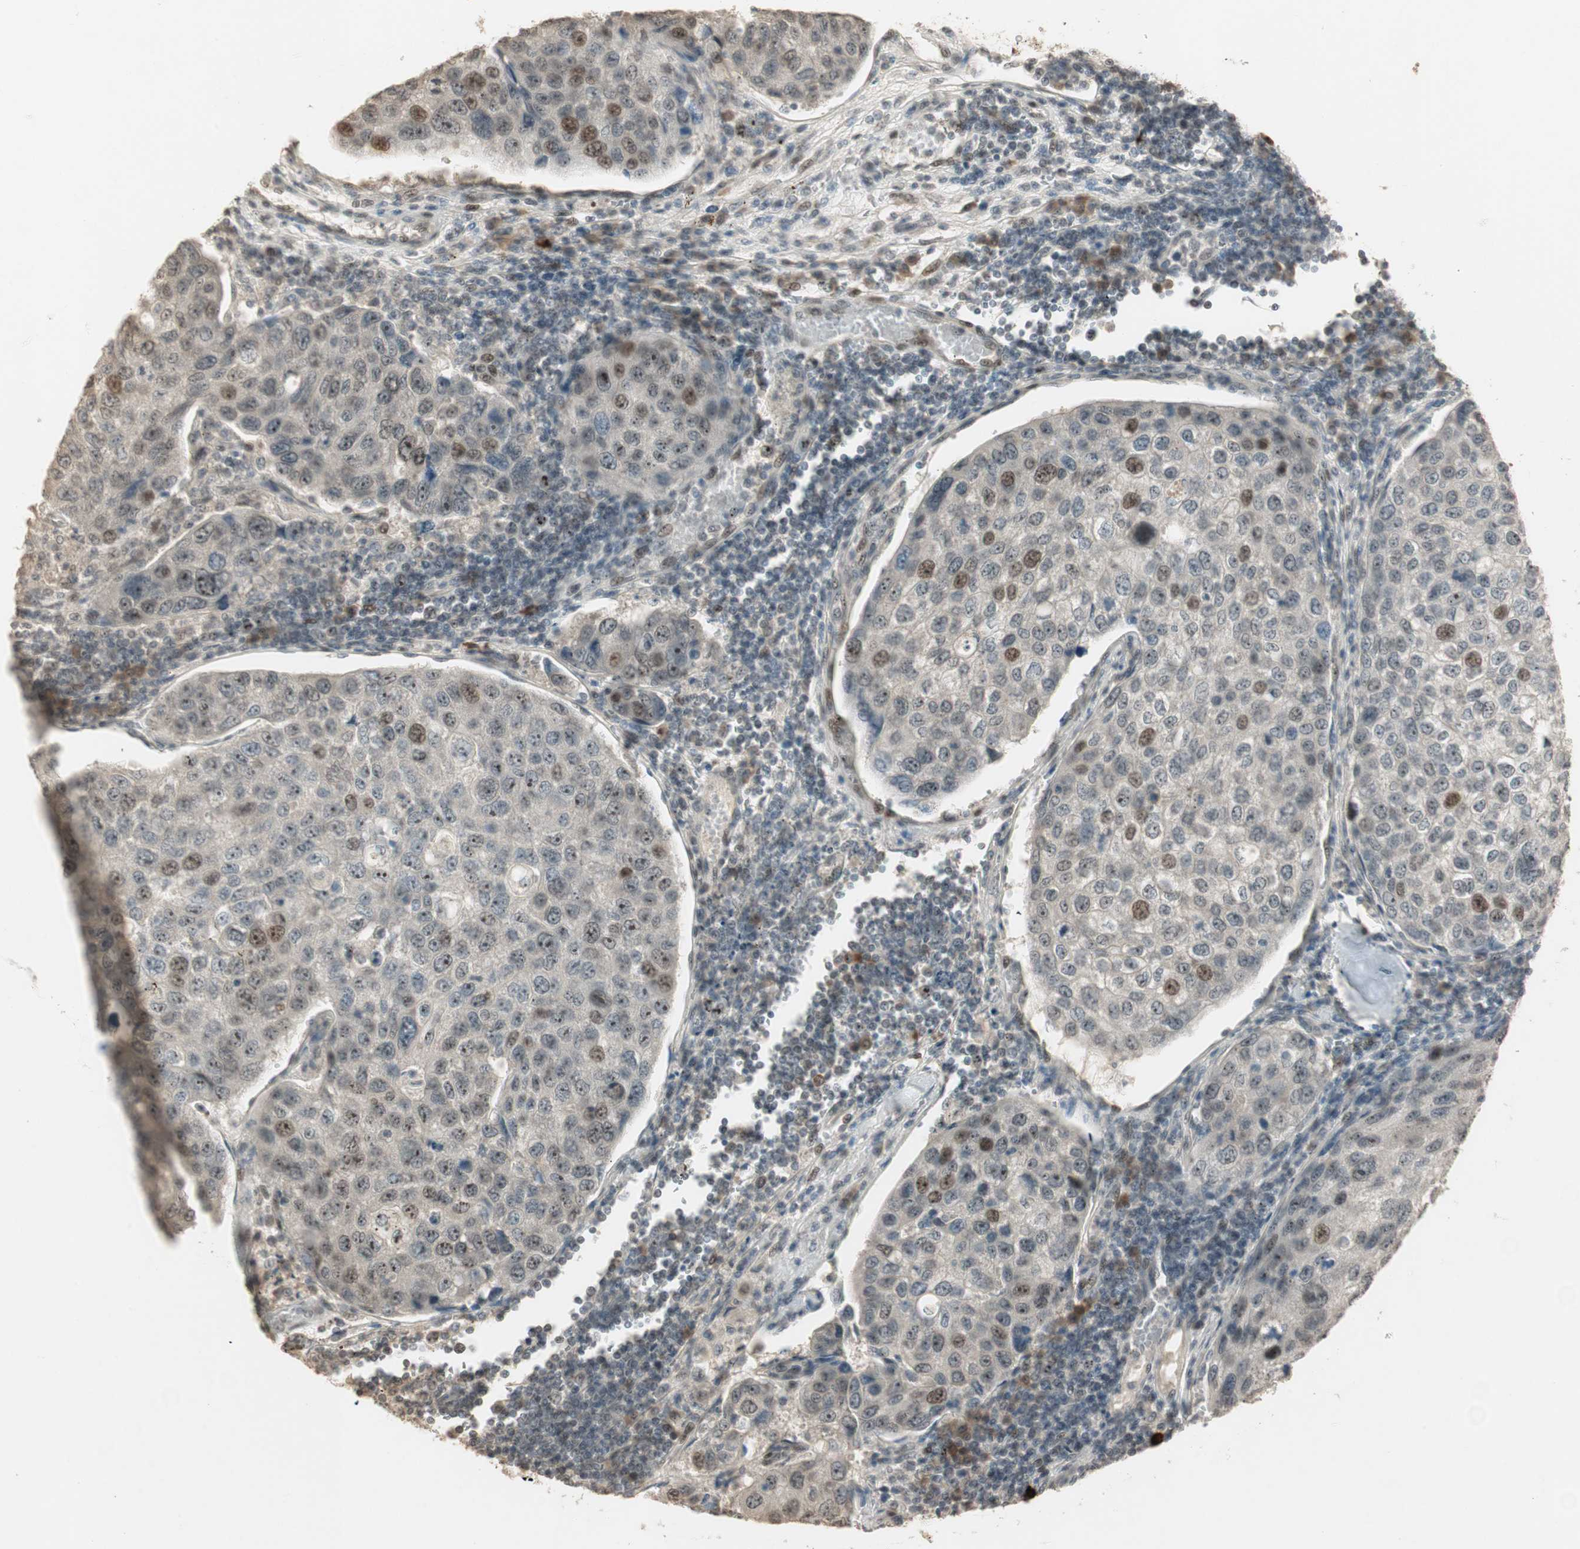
{"staining": {"intensity": "moderate", "quantity": "<25%", "location": "nuclear"}, "tissue": "urothelial cancer", "cell_type": "Tumor cells", "image_type": "cancer", "snomed": [{"axis": "morphology", "description": "Urothelial carcinoma, High grade"}, {"axis": "topography", "description": "Lymph node"}, {"axis": "topography", "description": "Urinary bladder"}], "caption": "Urothelial carcinoma (high-grade) was stained to show a protein in brown. There is low levels of moderate nuclear expression in approximately <25% of tumor cells. The staining is performed using DAB brown chromogen to label protein expression. The nuclei are counter-stained blue using hematoxylin.", "gene": "ETV4", "patient": {"sex": "male", "age": 51}}